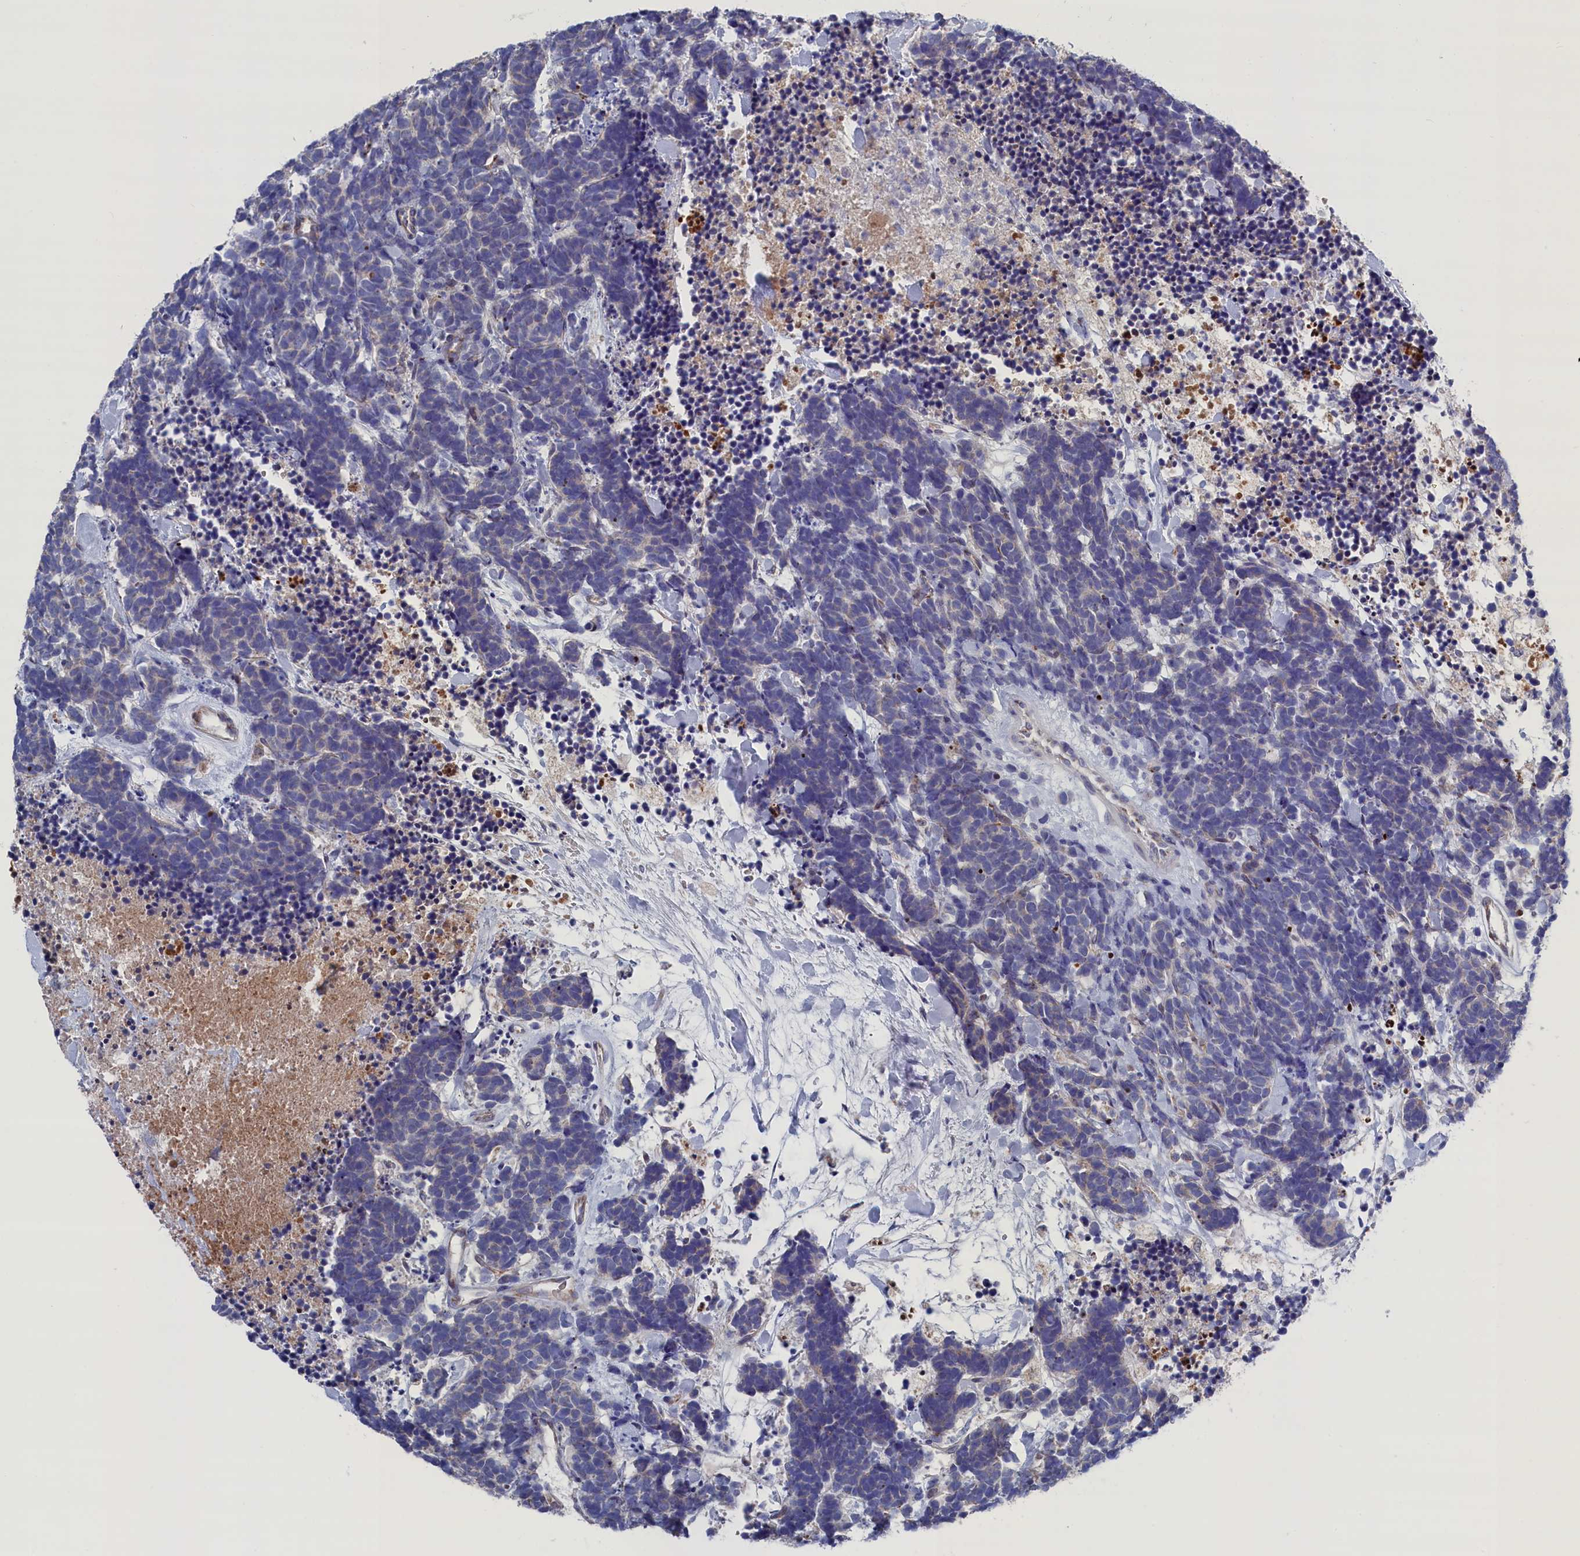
{"staining": {"intensity": "negative", "quantity": "none", "location": "none"}, "tissue": "carcinoid", "cell_type": "Tumor cells", "image_type": "cancer", "snomed": [{"axis": "morphology", "description": "Carcinoma, NOS"}, {"axis": "morphology", "description": "Carcinoid, malignant, NOS"}, {"axis": "topography", "description": "Prostate"}], "caption": "IHC of human carcinoid displays no staining in tumor cells.", "gene": "GPR108", "patient": {"sex": "male", "age": 57}}